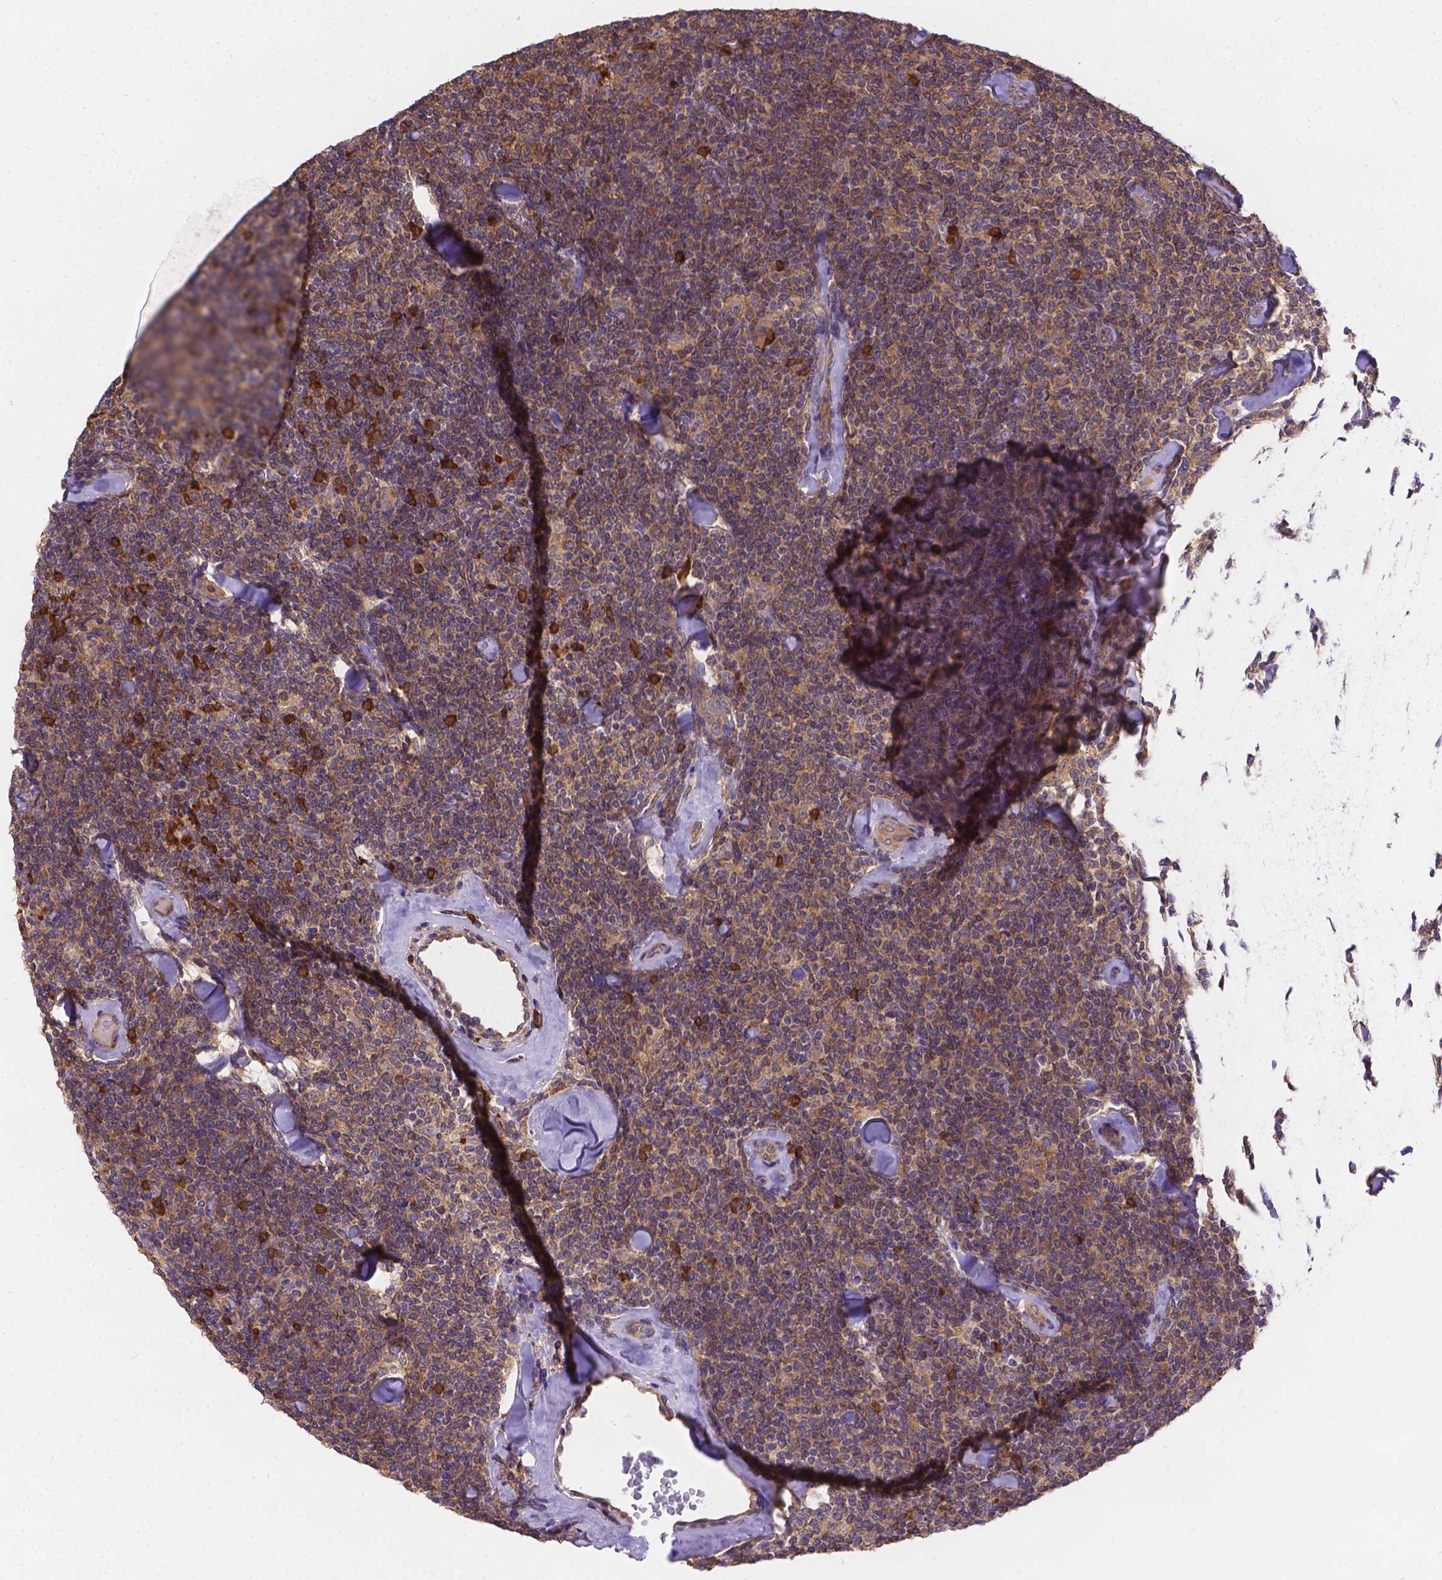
{"staining": {"intensity": "moderate", "quantity": ">75%", "location": "cytoplasmic/membranous"}, "tissue": "lymphoma", "cell_type": "Tumor cells", "image_type": "cancer", "snomed": [{"axis": "morphology", "description": "Malignant lymphoma, non-Hodgkin's type, Low grade"}, {"axis": "topography", "description": "Lymph node"}], "caption": "Malignant lymphoma, non-Hodgkin's type (low-grade) was stained to show a protein in brown. There is medium levels of moderate cytoplasmic/membranous positivity in about >75% of tumor cells.", "gene": "DENND6A", "patient": {"sex": "female", "age": 56}}